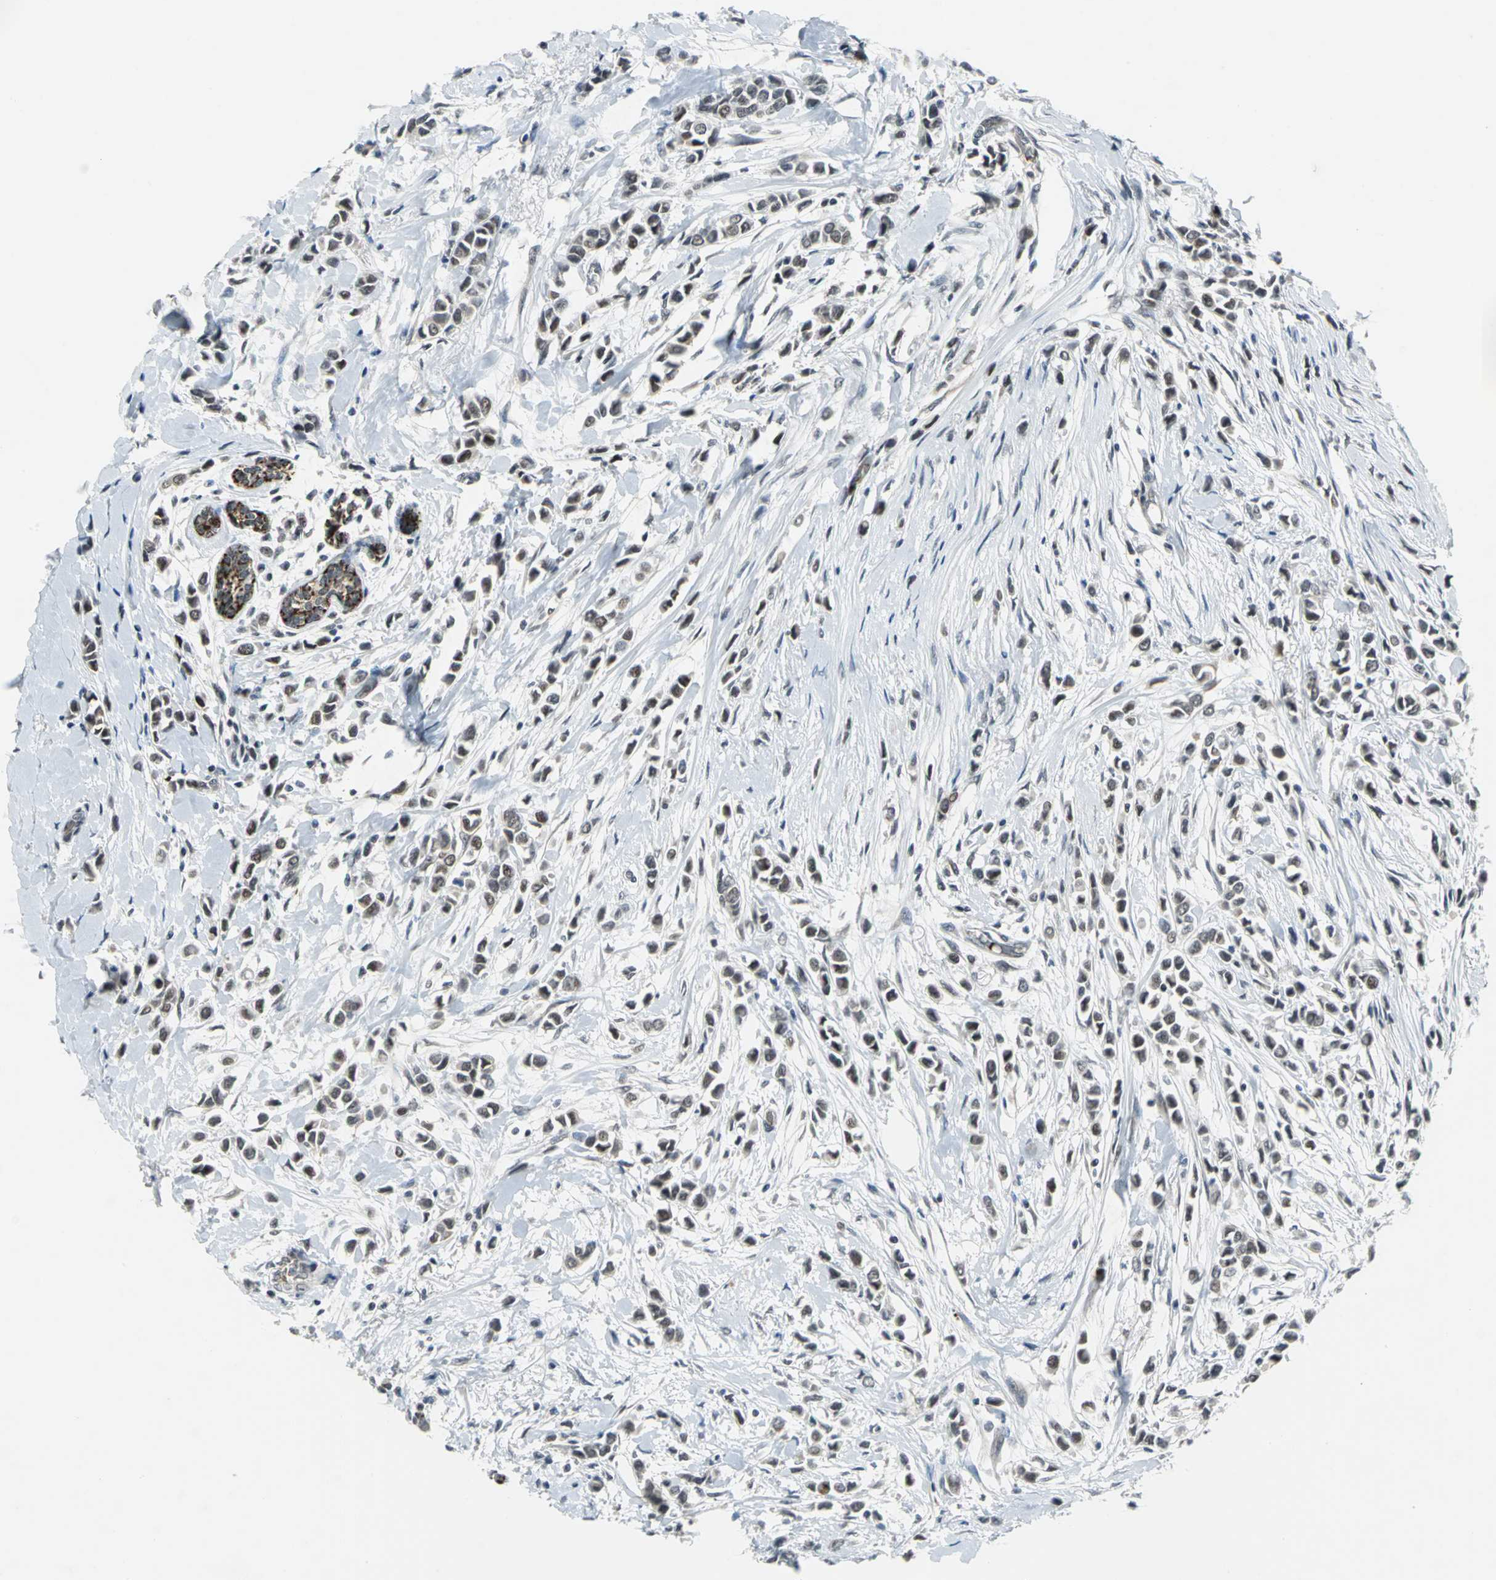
{"staining": {"intensity": "moderate", "quantity": ">75%", "location": "nuclear"}, "tissue": "breast cancer", "cell_type": "Tumor cells", "image_type": "cancer", "snomed": [{"axis": "morphology", "description": "Lobular carcinoma"}, {"axis": "topography", "description": "Breast"}], "caption": "Breast cancer (lobular carcinoma) was stained to show a protein in brown. There is medium levels of moderate nuclear staining in approximately >75% of tumor cells.", "gene": "GLI3", "patient": {"sex": "female", "age": 51}}